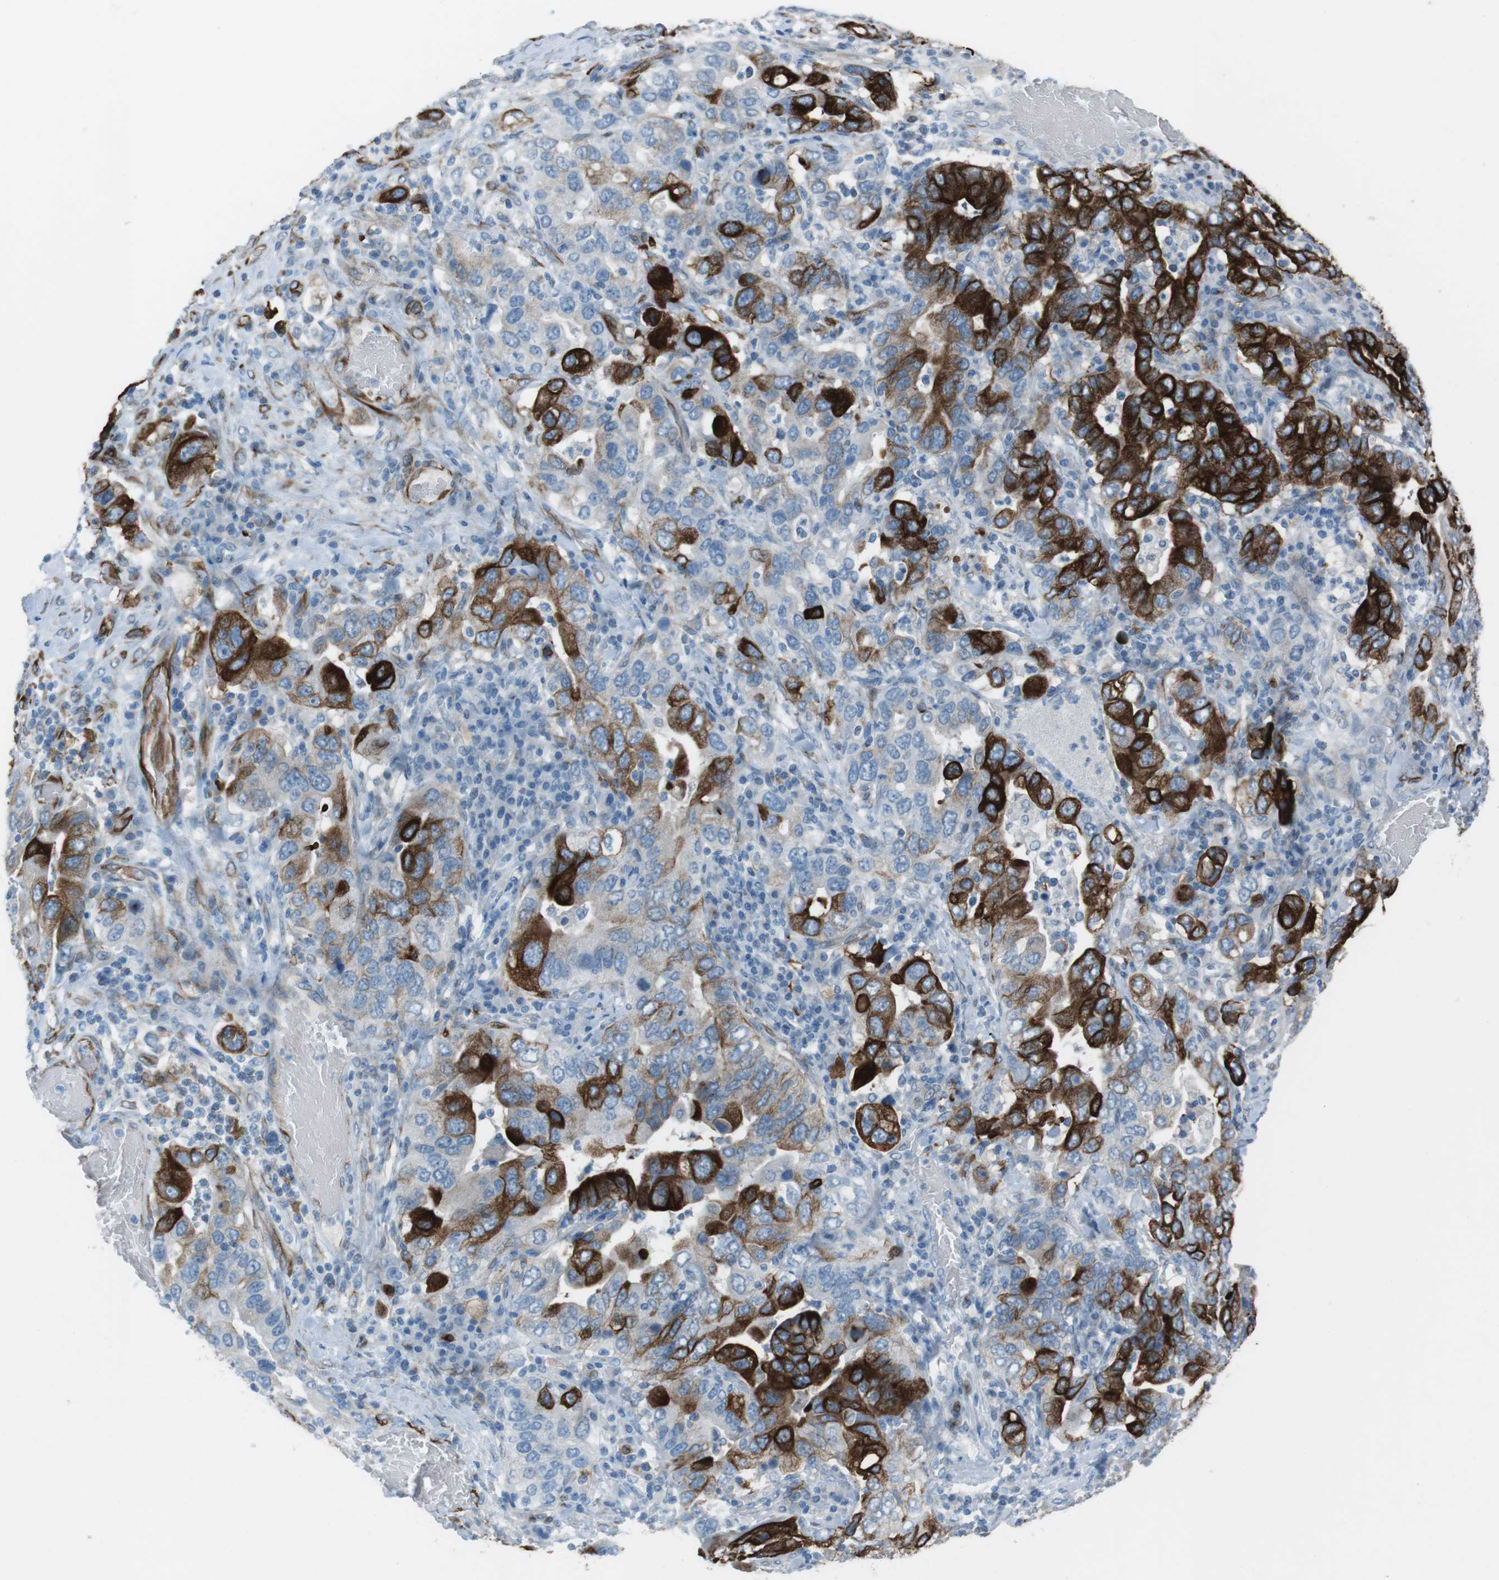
{"staining": {"intensity": "strong", "quantity": "25%-75%", "location": "cytoplasmic/membranous"}, "tissue": "stomach cancer", "cell_type": "Tumor cells", "image_type": "cancer", "snomed": [{"axis": "morphology", "description": "Adenocarcinoma, NOS"}, {"axis": "topography", "description": "Stomach, upper"}], "caption": "Immunohistochemical staining of human adenocarcinoma (stomach) shows strong cytoplasmic/membranous protein positivity in about 25%-75% of tumor cells.", "gene": "TUBB2A", "patient": {"sex": "male", "age": 62}}